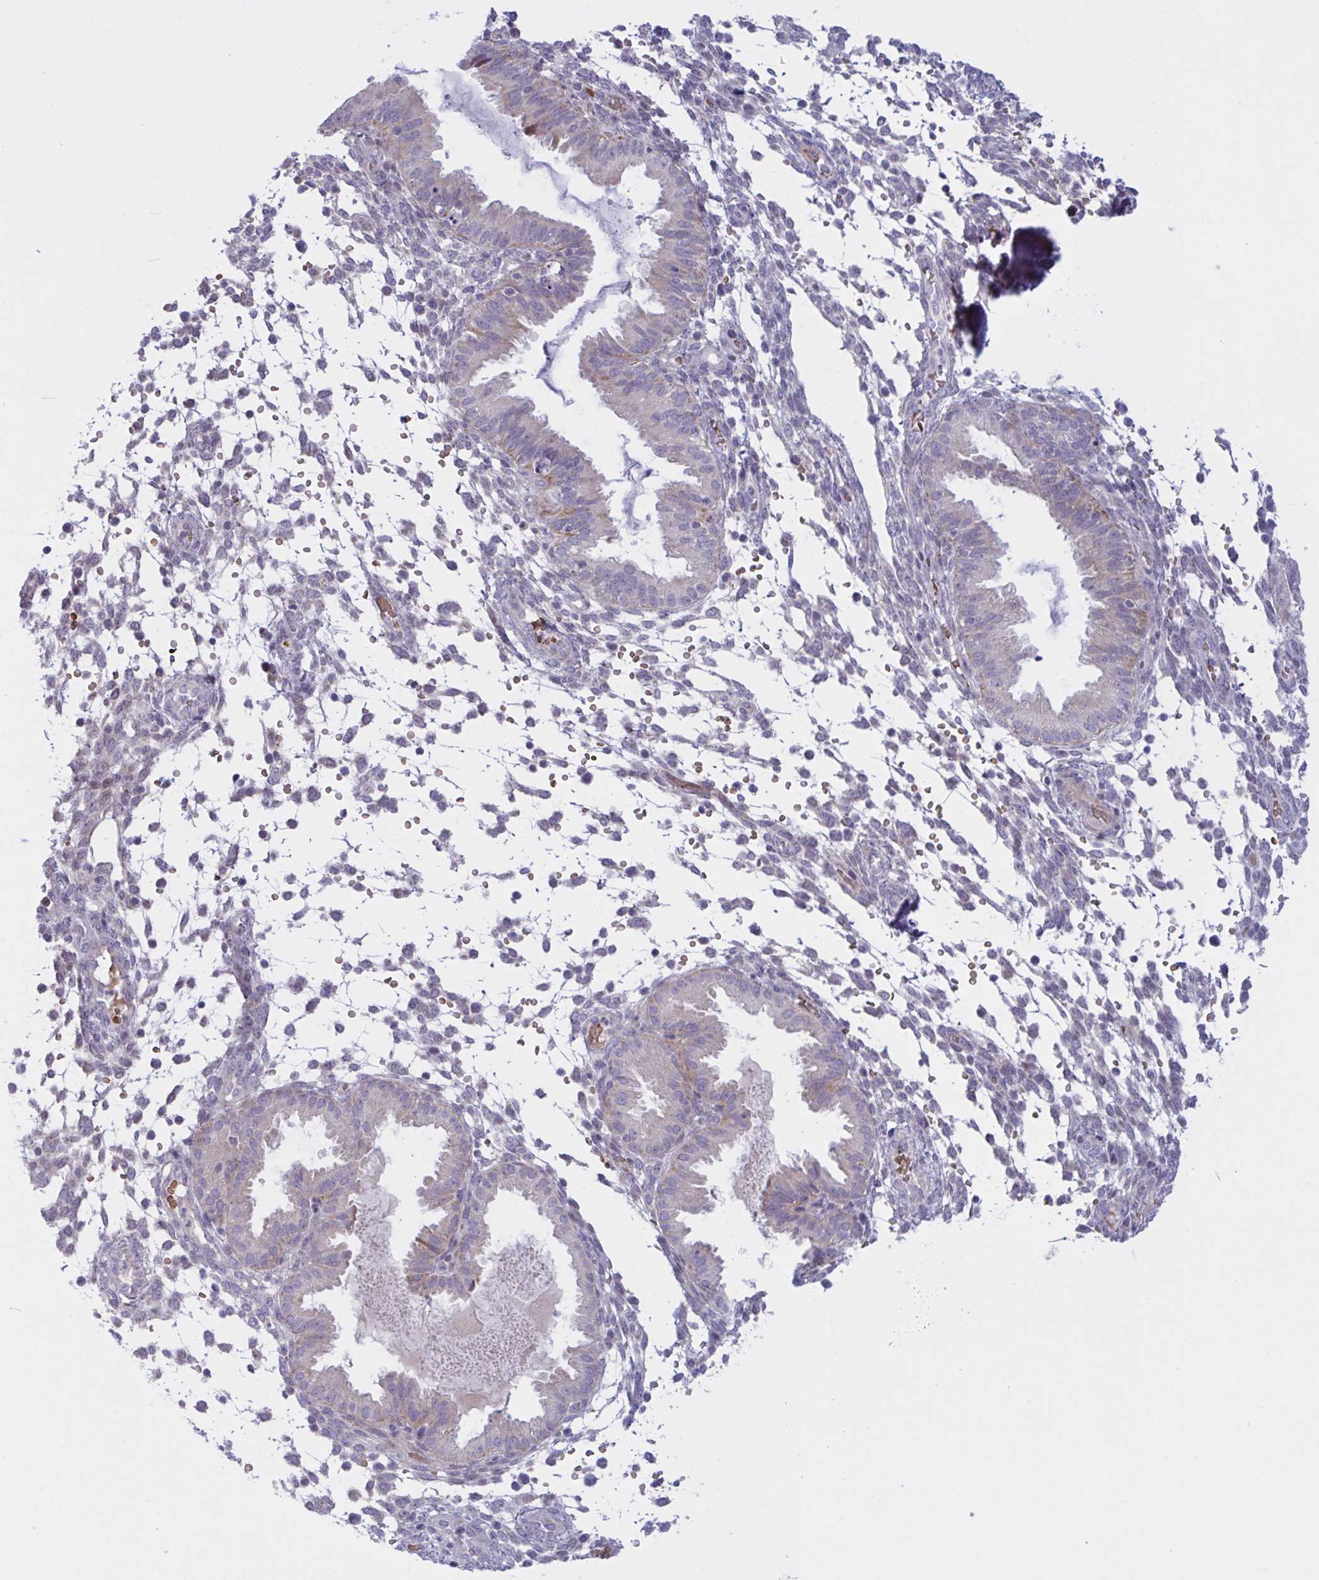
{"staining": {"intensity": "negative", "quantity": "none", "location": "none"}, "tissue": "endometrium", "cell_type": "Cells in endometrial stroma", "image_type": "normal", "snomed": [{"axis": "morphology", "description": "Normal tissue, NOS"}, {"axis": "topography", "description": "Endometrium"}], "caption": "High power microscopy micrograph of an IHC histopathology image of normal endometrium, revealing no significant staining in cells in endometrial stroma. (DAB (3,3'-diaminobenzidine) immunohistochemistry (IHC), high magnification).", "gene": "VWC2", "patient": {"sex": "female", "age": 33}}